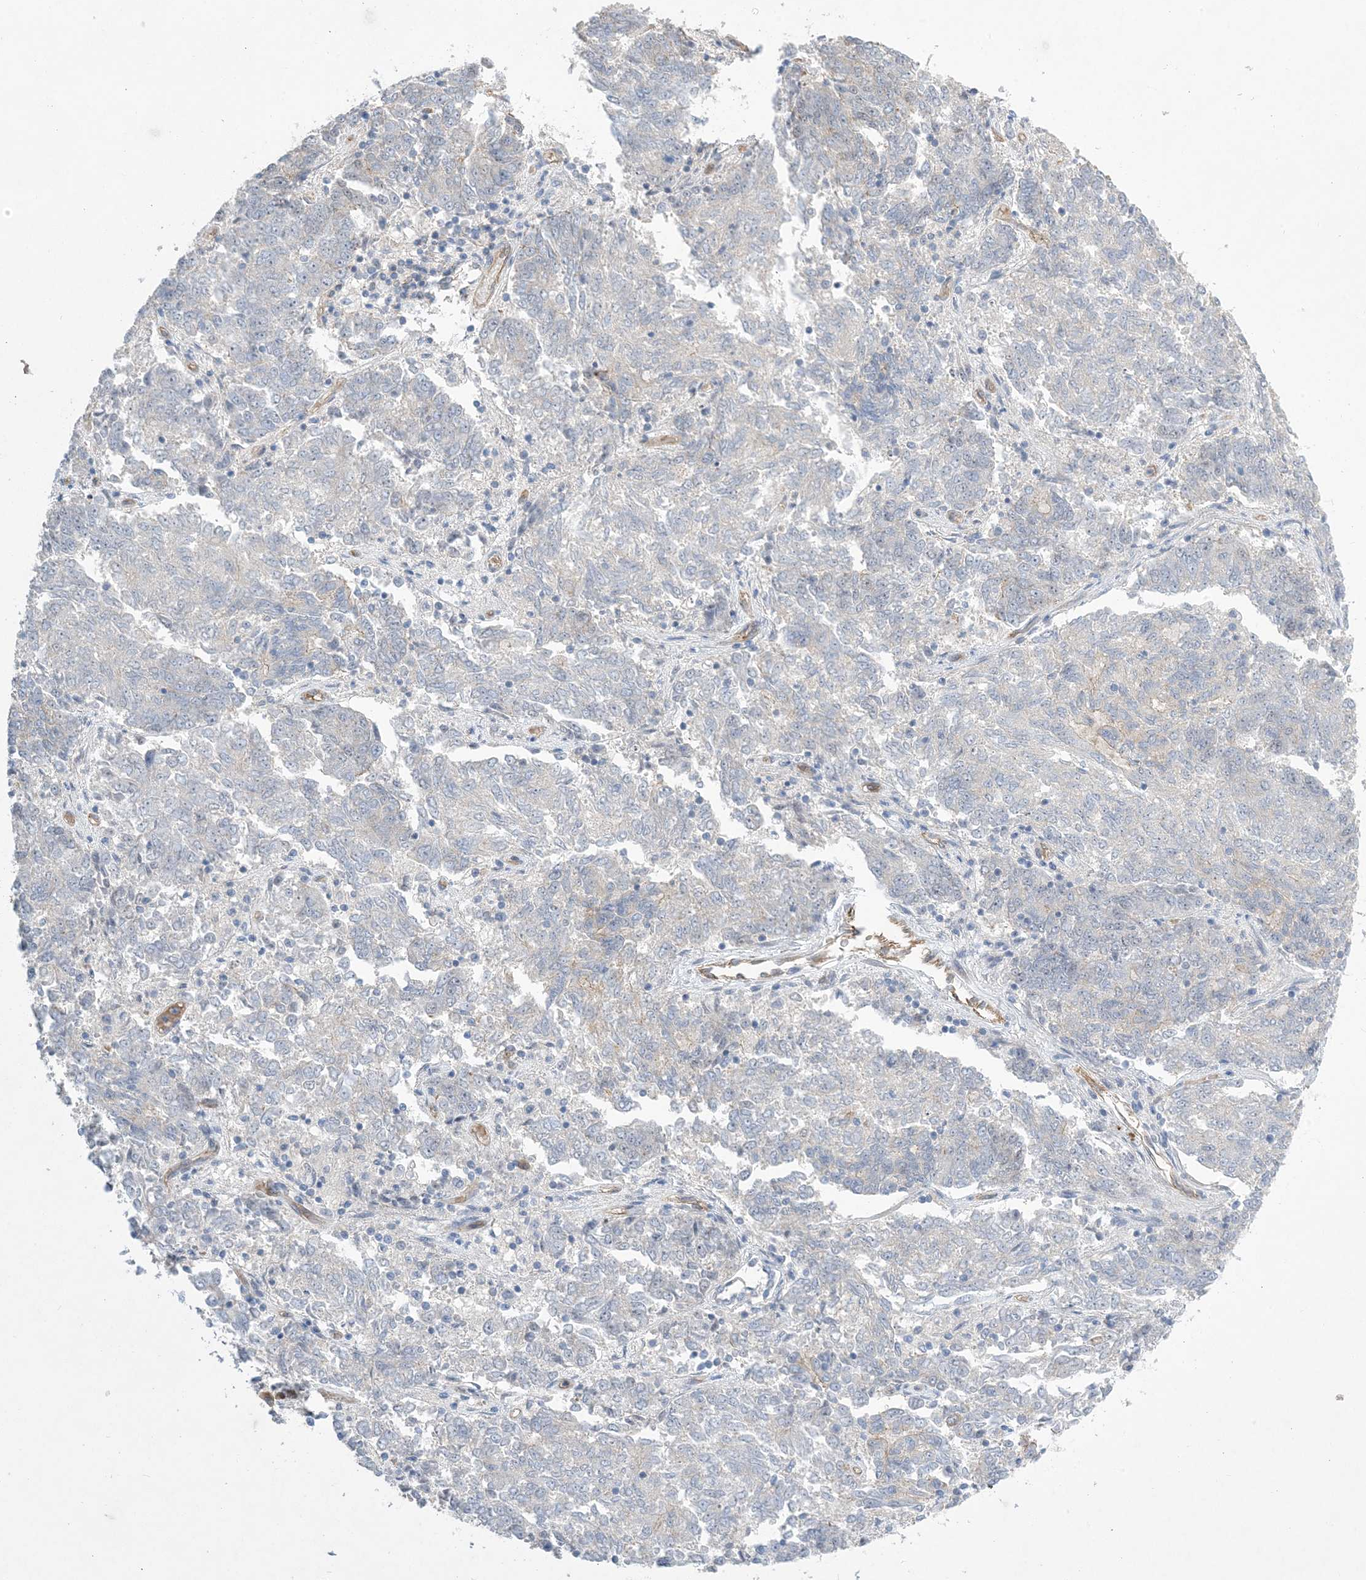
{"staining": {"intensity": "negative", "quantity": "none", "location": "none"}, "tissue": "endometrial cancer", "cell_type": "Tumor cells", "image_type": "cancer", "snomed": [{"axis": "morphology", "description": "Adenocarcinoma, NOS"}, {"axis": "topography", "description": "Endometrium"}], "caption": "IHC image of endometrial cancer (adenocarcinoma) stained for a protein (brown), which shows no expression in tumor cells. (DAB (3,3'-diaminobenzidine) immunohistochemistry (IHC) with hematoxylin counter stain).", "gene": "AOC1", "patient": {"sex": "female", "age": 80}}